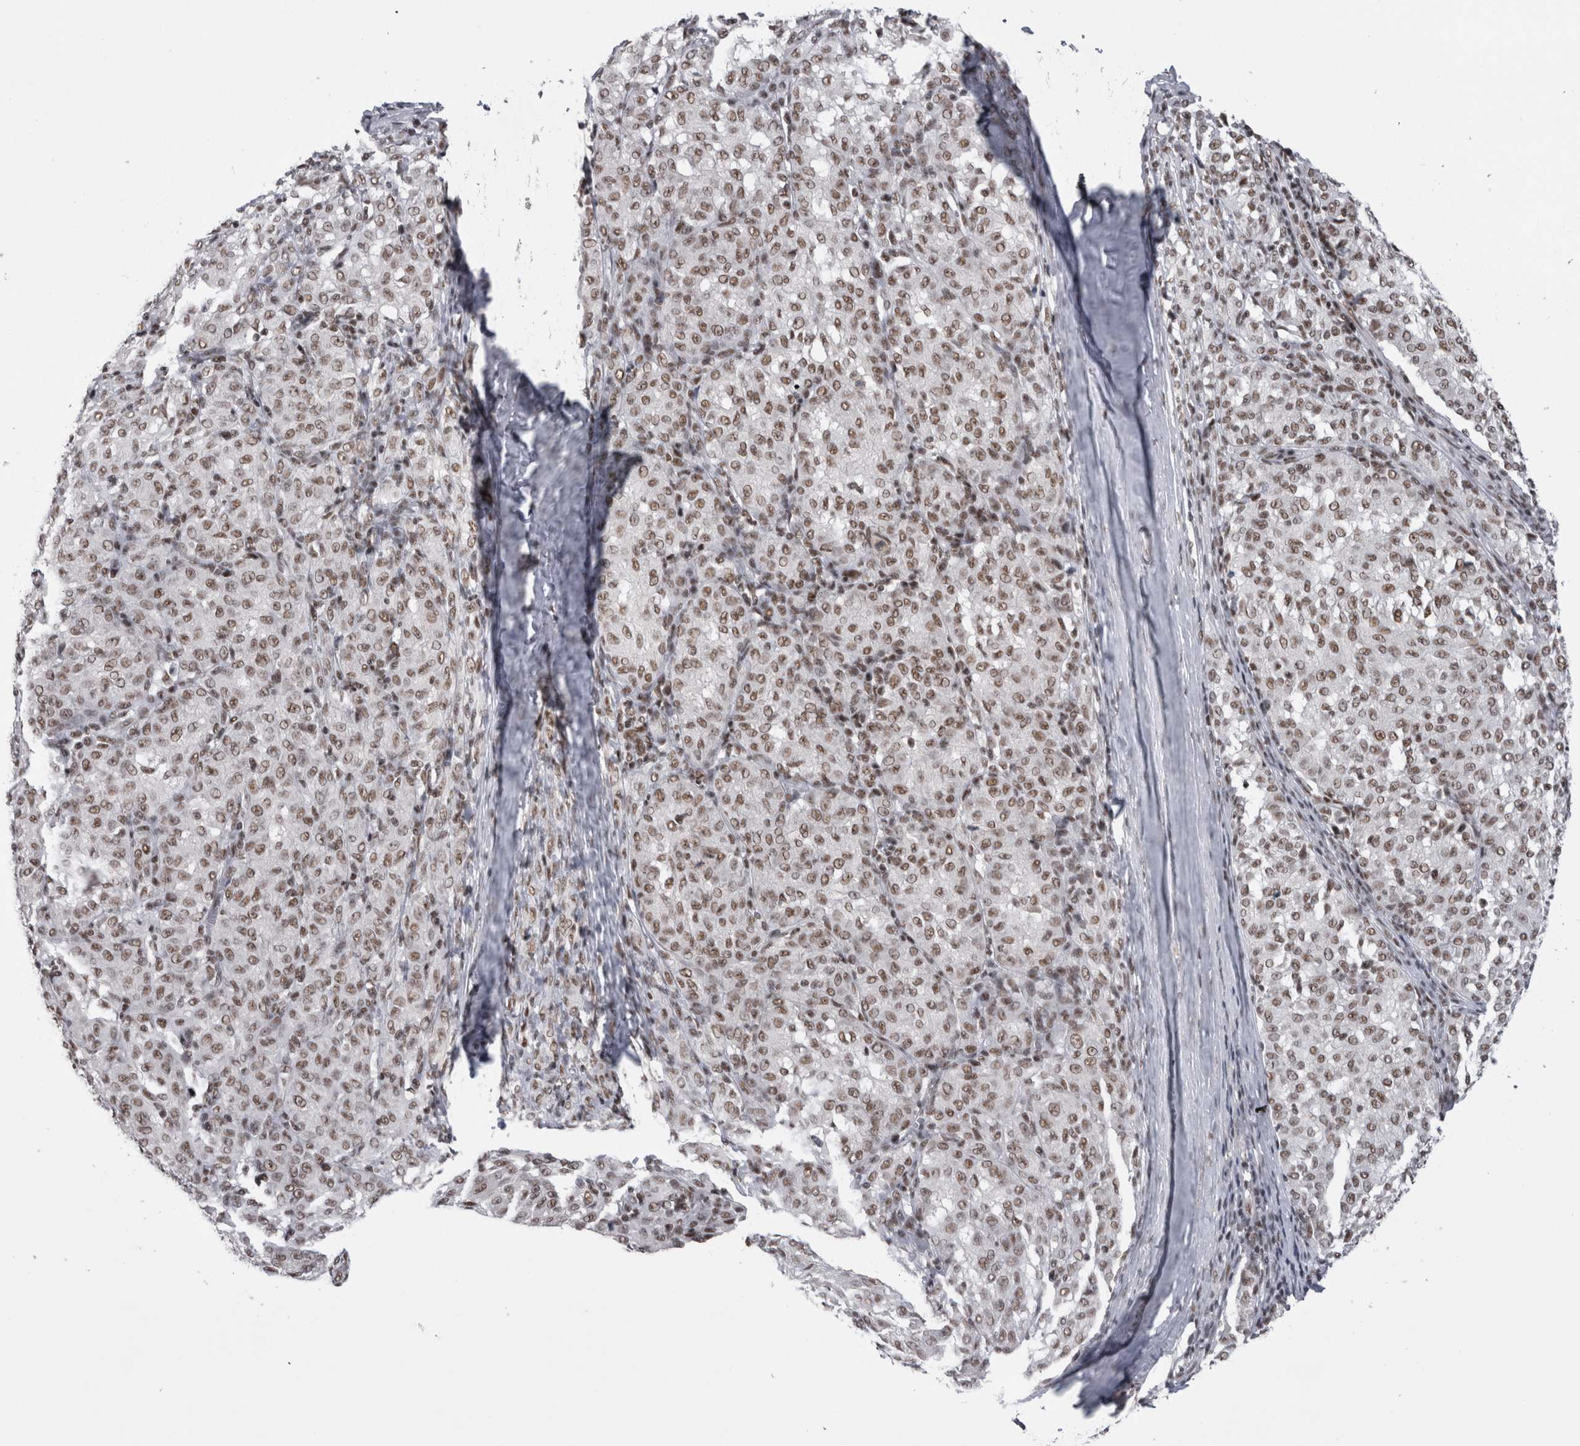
{"staining": {"intensity": "moderate", "quantity": ">75%", "location": "nuclear"}, "tissue": "melanoma", "cell_type": "Tumor cells", "image_type": "cancer", "snomed": [{"axis": "morphology", "description": "Malignant melanoma, NOS"}, {"axis": "topography", "description": "Skin"}], "caption": "This is a histology image of IHC staining of malignant melanoma, which shows moderate expression in the nuclear of tumor cells.", "gene": "CDK11A", "patient": {"sex": "female", "age": 72}}